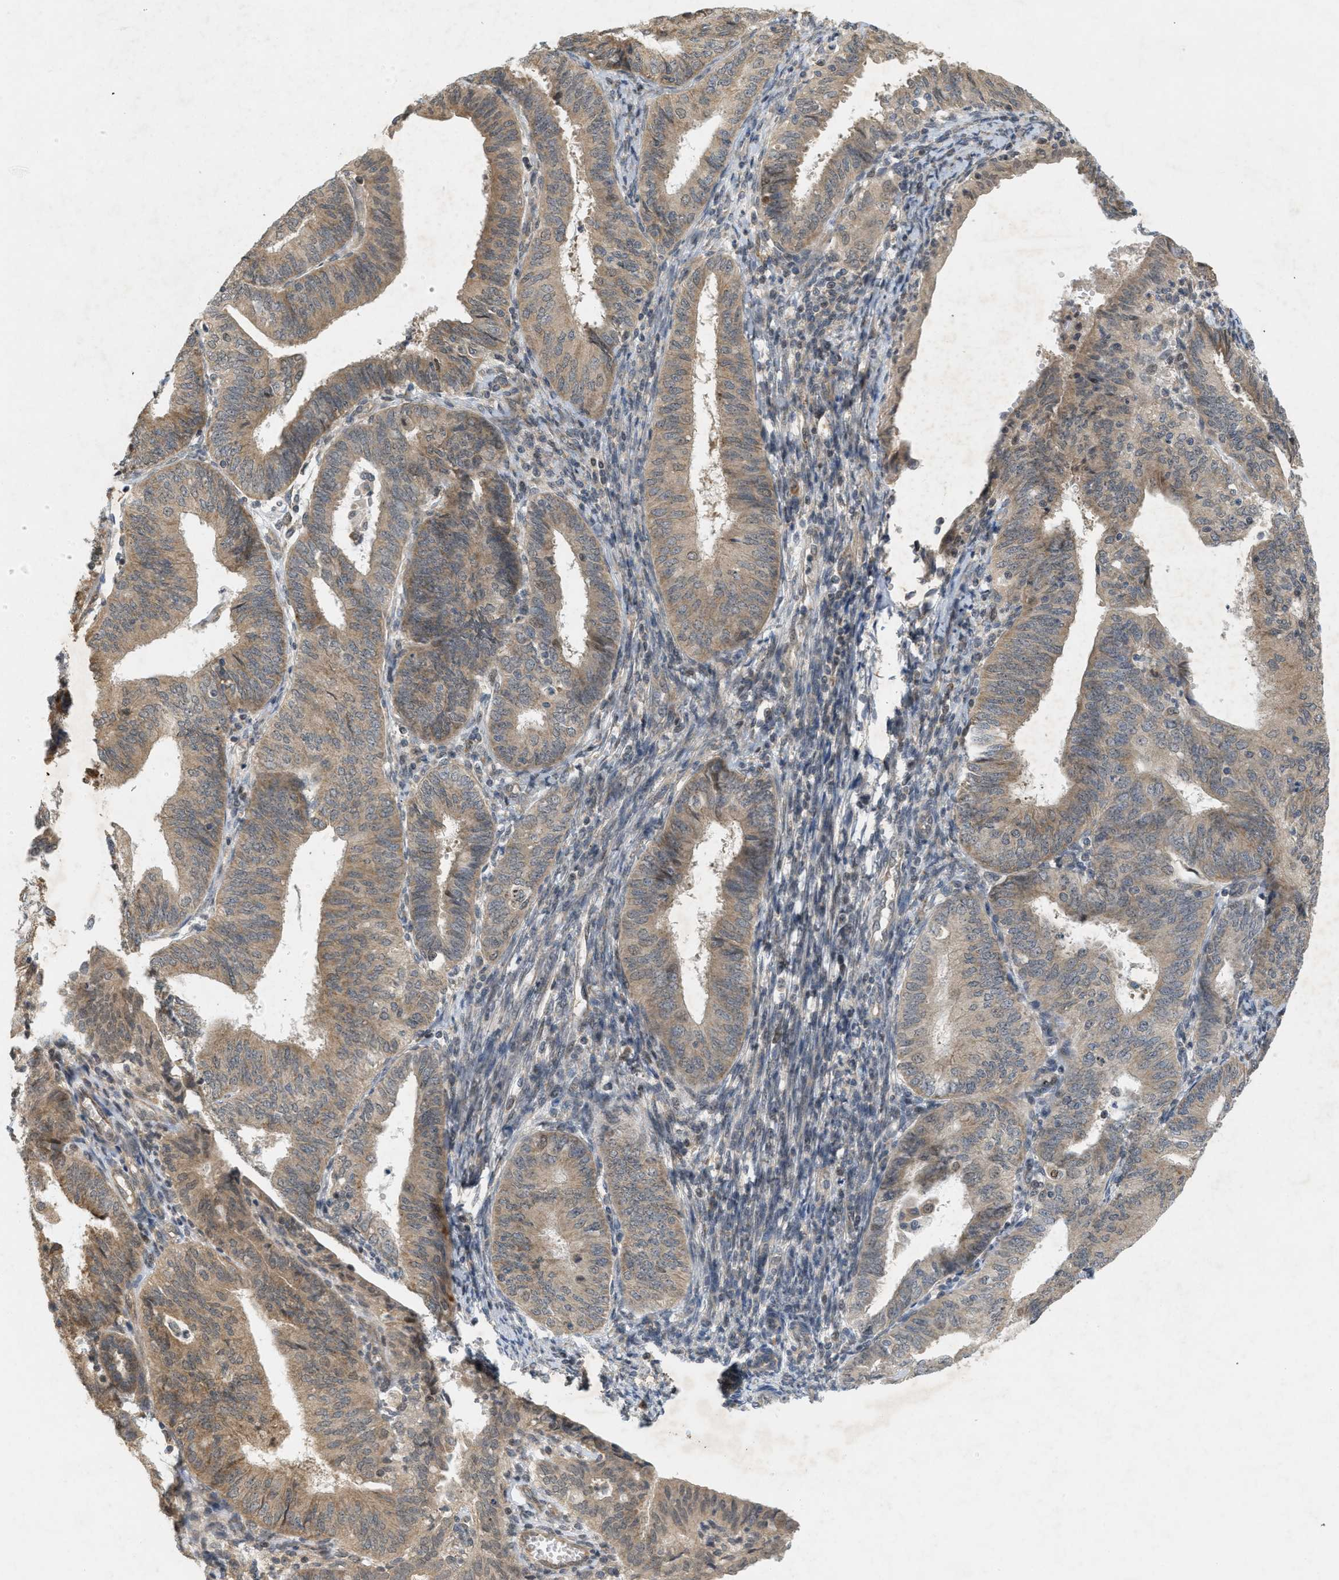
{"staining": {"intensity": "moderate", "quantity": ">75%", "location": "cytoplasmic/membranous"}, "tissue": "endometrial cancer", "cell_type": "Tumor cells", "image_type": "cancer", "snomed": [{"axis": "morphology", "description": "Adenocarcinoma, NOS"}, {"axis": "topography", "description": "Endometrium"}], "caption": "Brown immunohistochemical staining in human endometrial cancer (adenocarcinoma) exhibits moderate cytoplasmic/membranous staining in approximately >75% of tumor cells.", "gene": "PRKD1", "patient": {"sex": "female", "age": 58}}